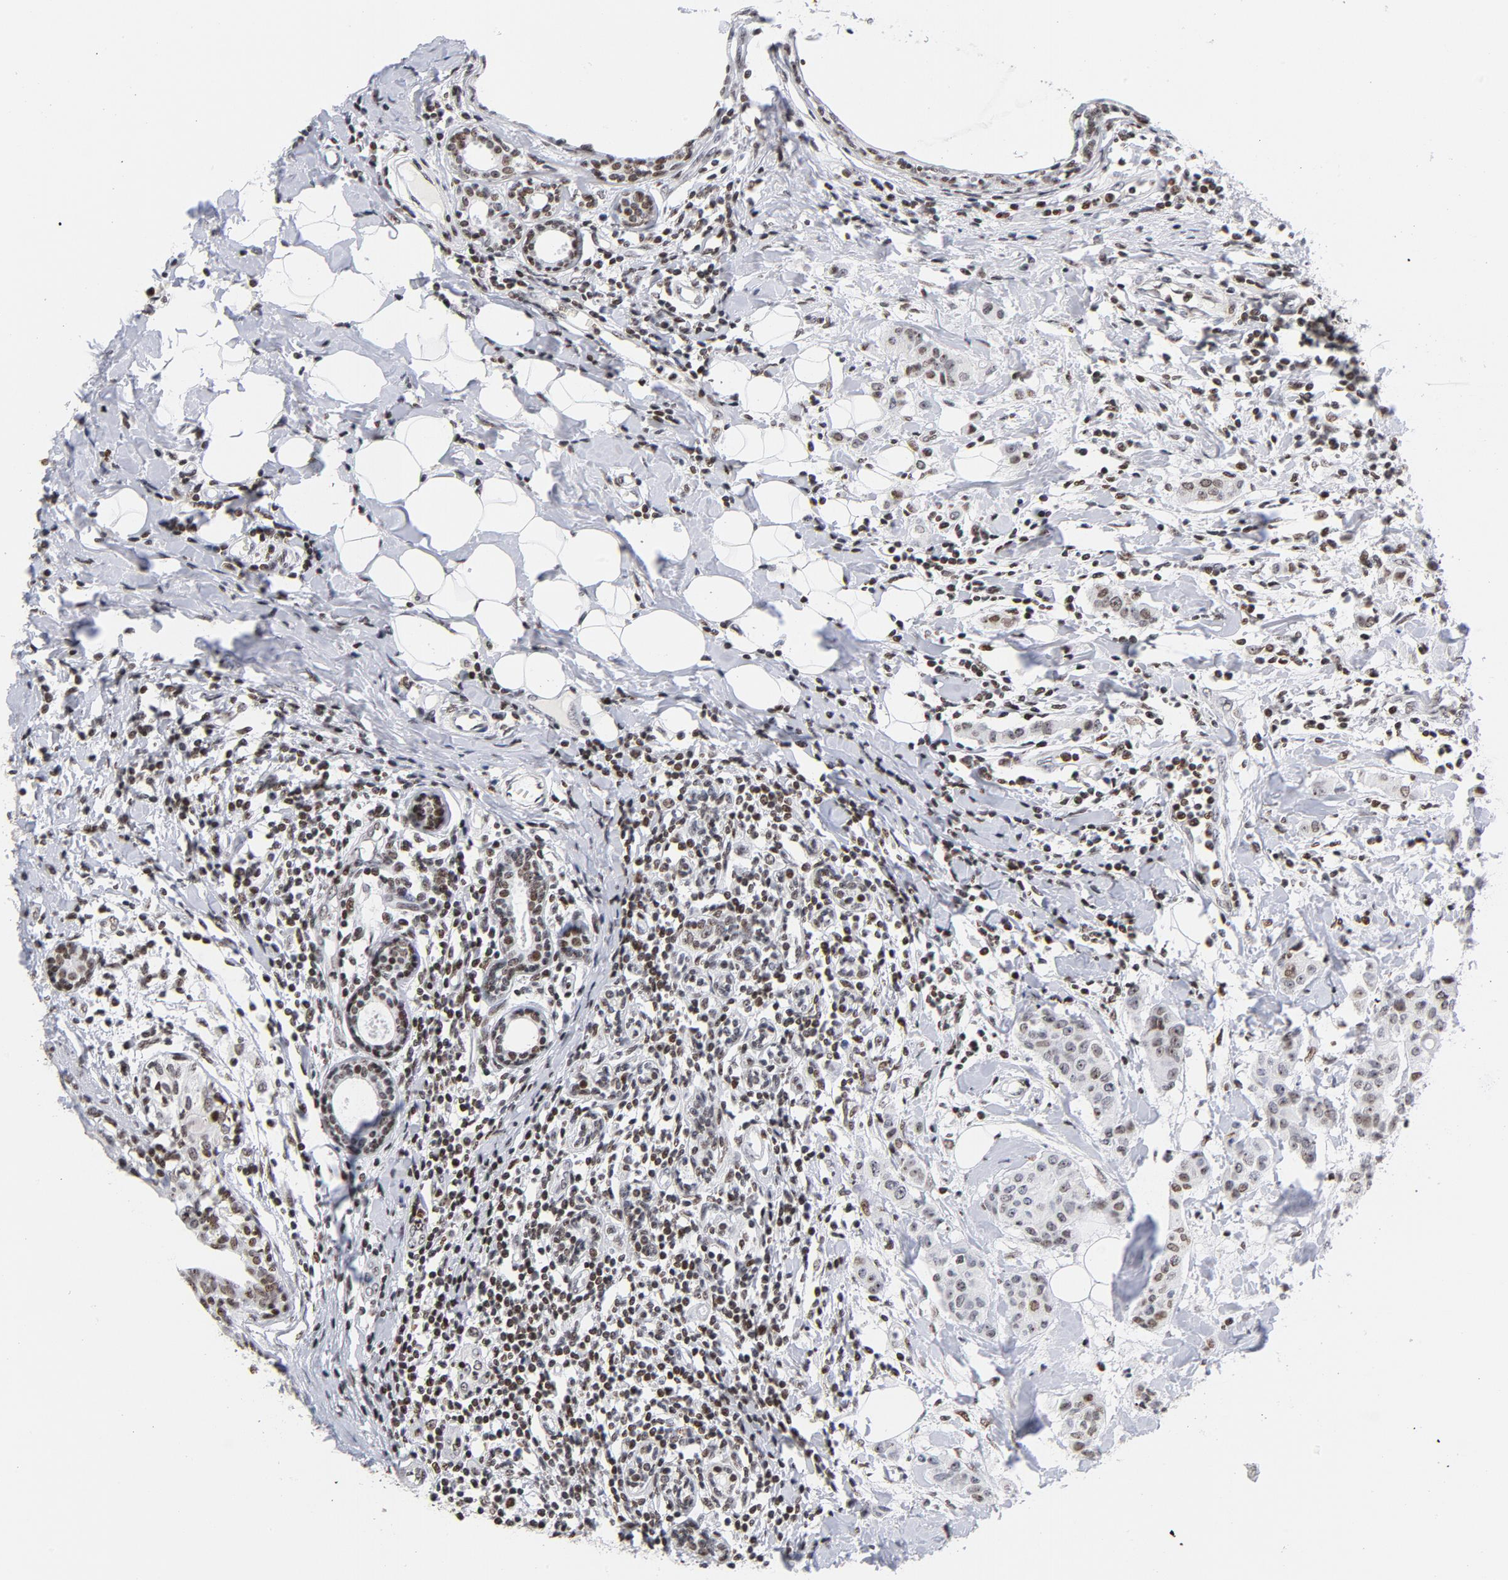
{"staining": {"intensity": "moderate", "quantity": ">75%", "location": "nuclear"}, "tissue": "breast cancer", "cell_type": "Tumor cells", "image_type": "cancer", "snomed": [{"axis": "morphology", "description": "Duct carcinoma"}, {"axis": "topography", "description": "Breast"}], "caption": "About >75% of tumor cells in human breast cancer (infiltrating ductal carcinoma) display moderate nuclear protein expression as visualized by brown immunohistochemical staining.", "gene": "TOP2B", "patient": {"sex": "female", "age": 40}}